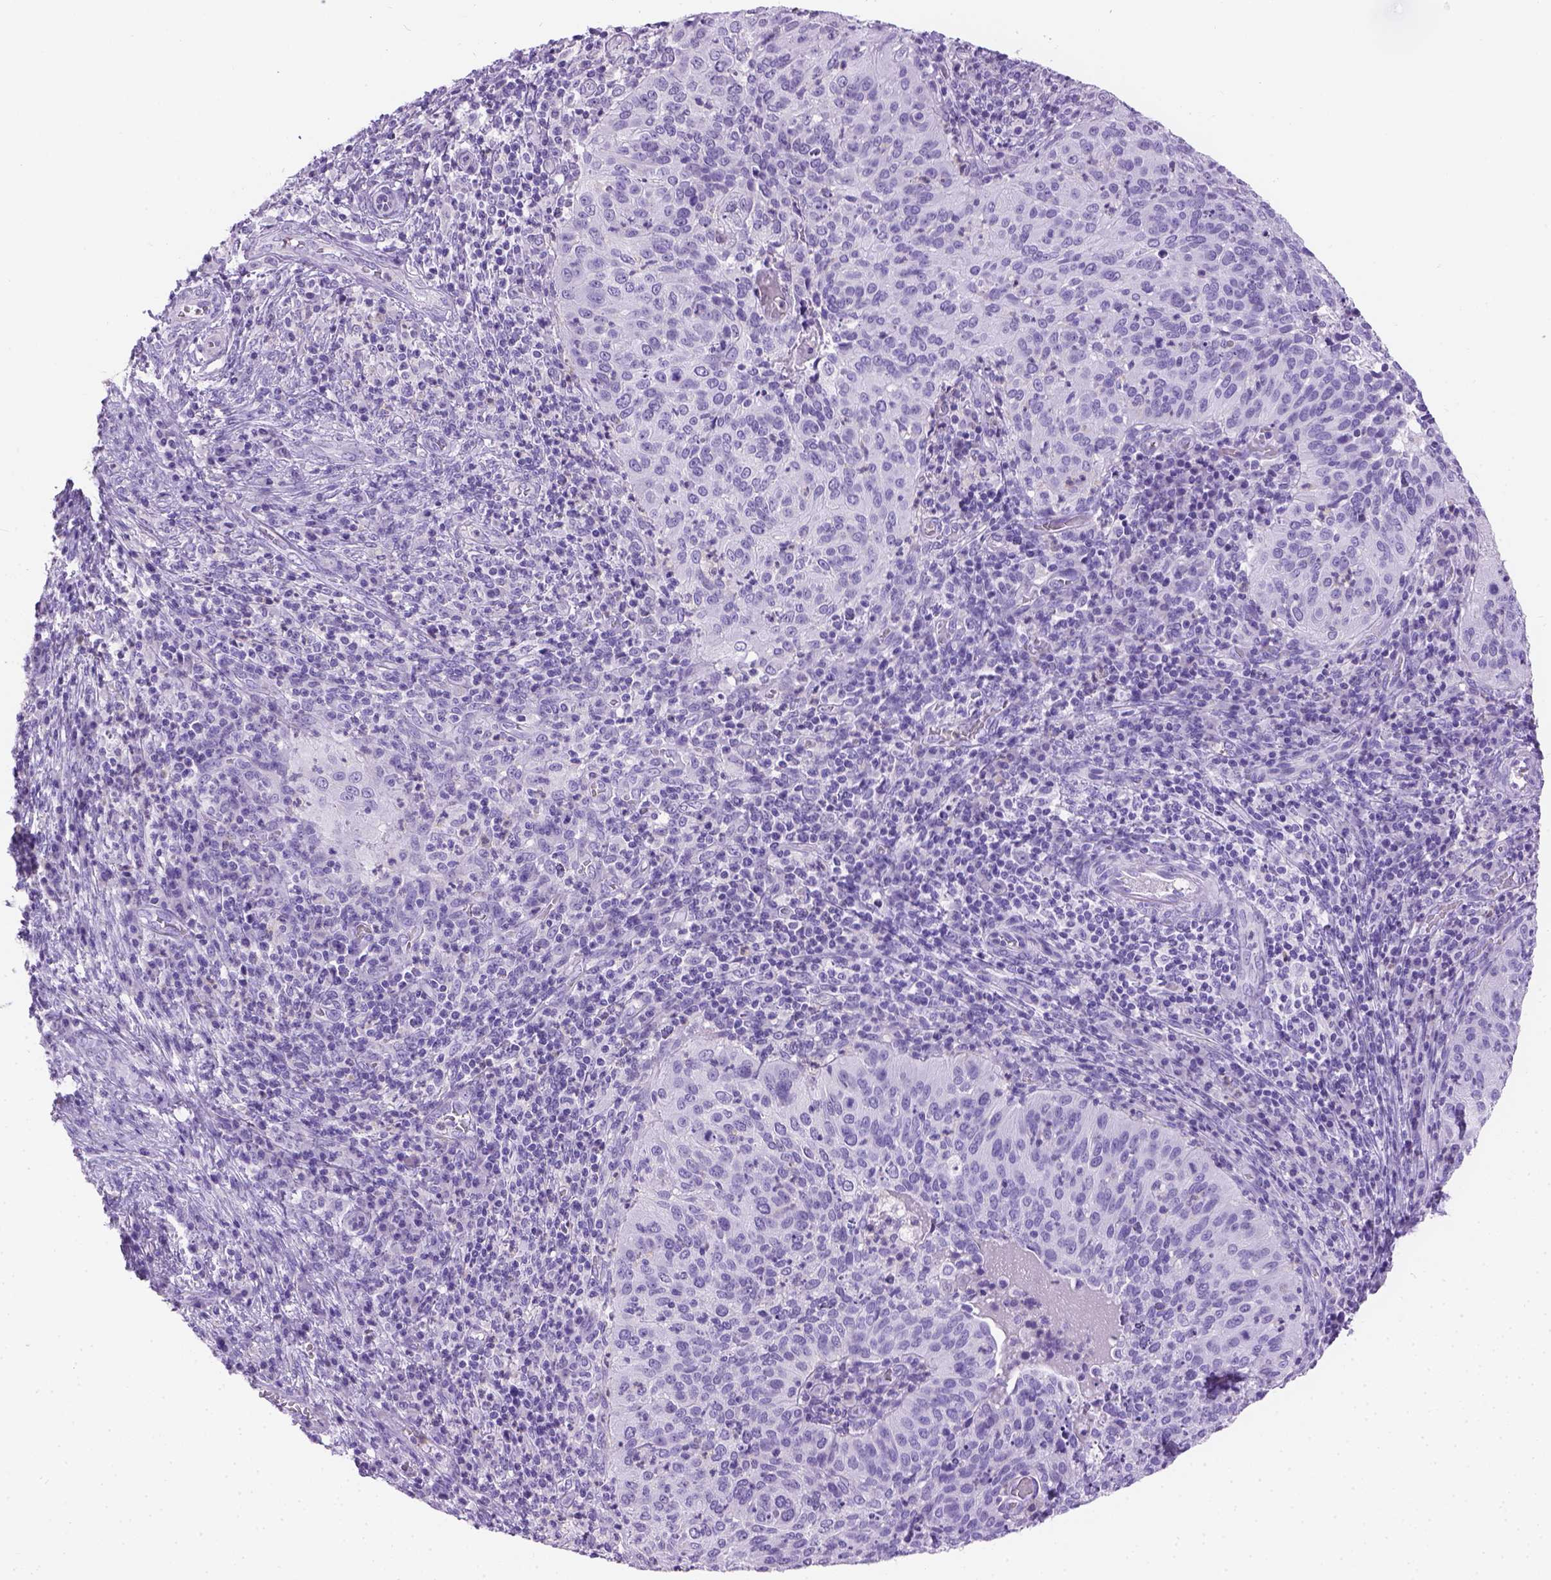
{"staining": {"intensity": "negative", "quantity": "none", "location": "none"}, "tissue": "cervical cancer", "cell_type": "Tumor cells", "image_type": "cancer", "snomed": [{"axis": "morphology", "description": "Squamous cell carcinoma, NOS"}, {"axis": "topography", "description": "Cervix"}], "caption": "Tumor cells are negative for protein expression in human cervical cancer (squamous cell carcinoma).", "gene": "TMEM38A", "patient": {"sex": "female", "age": 39}}